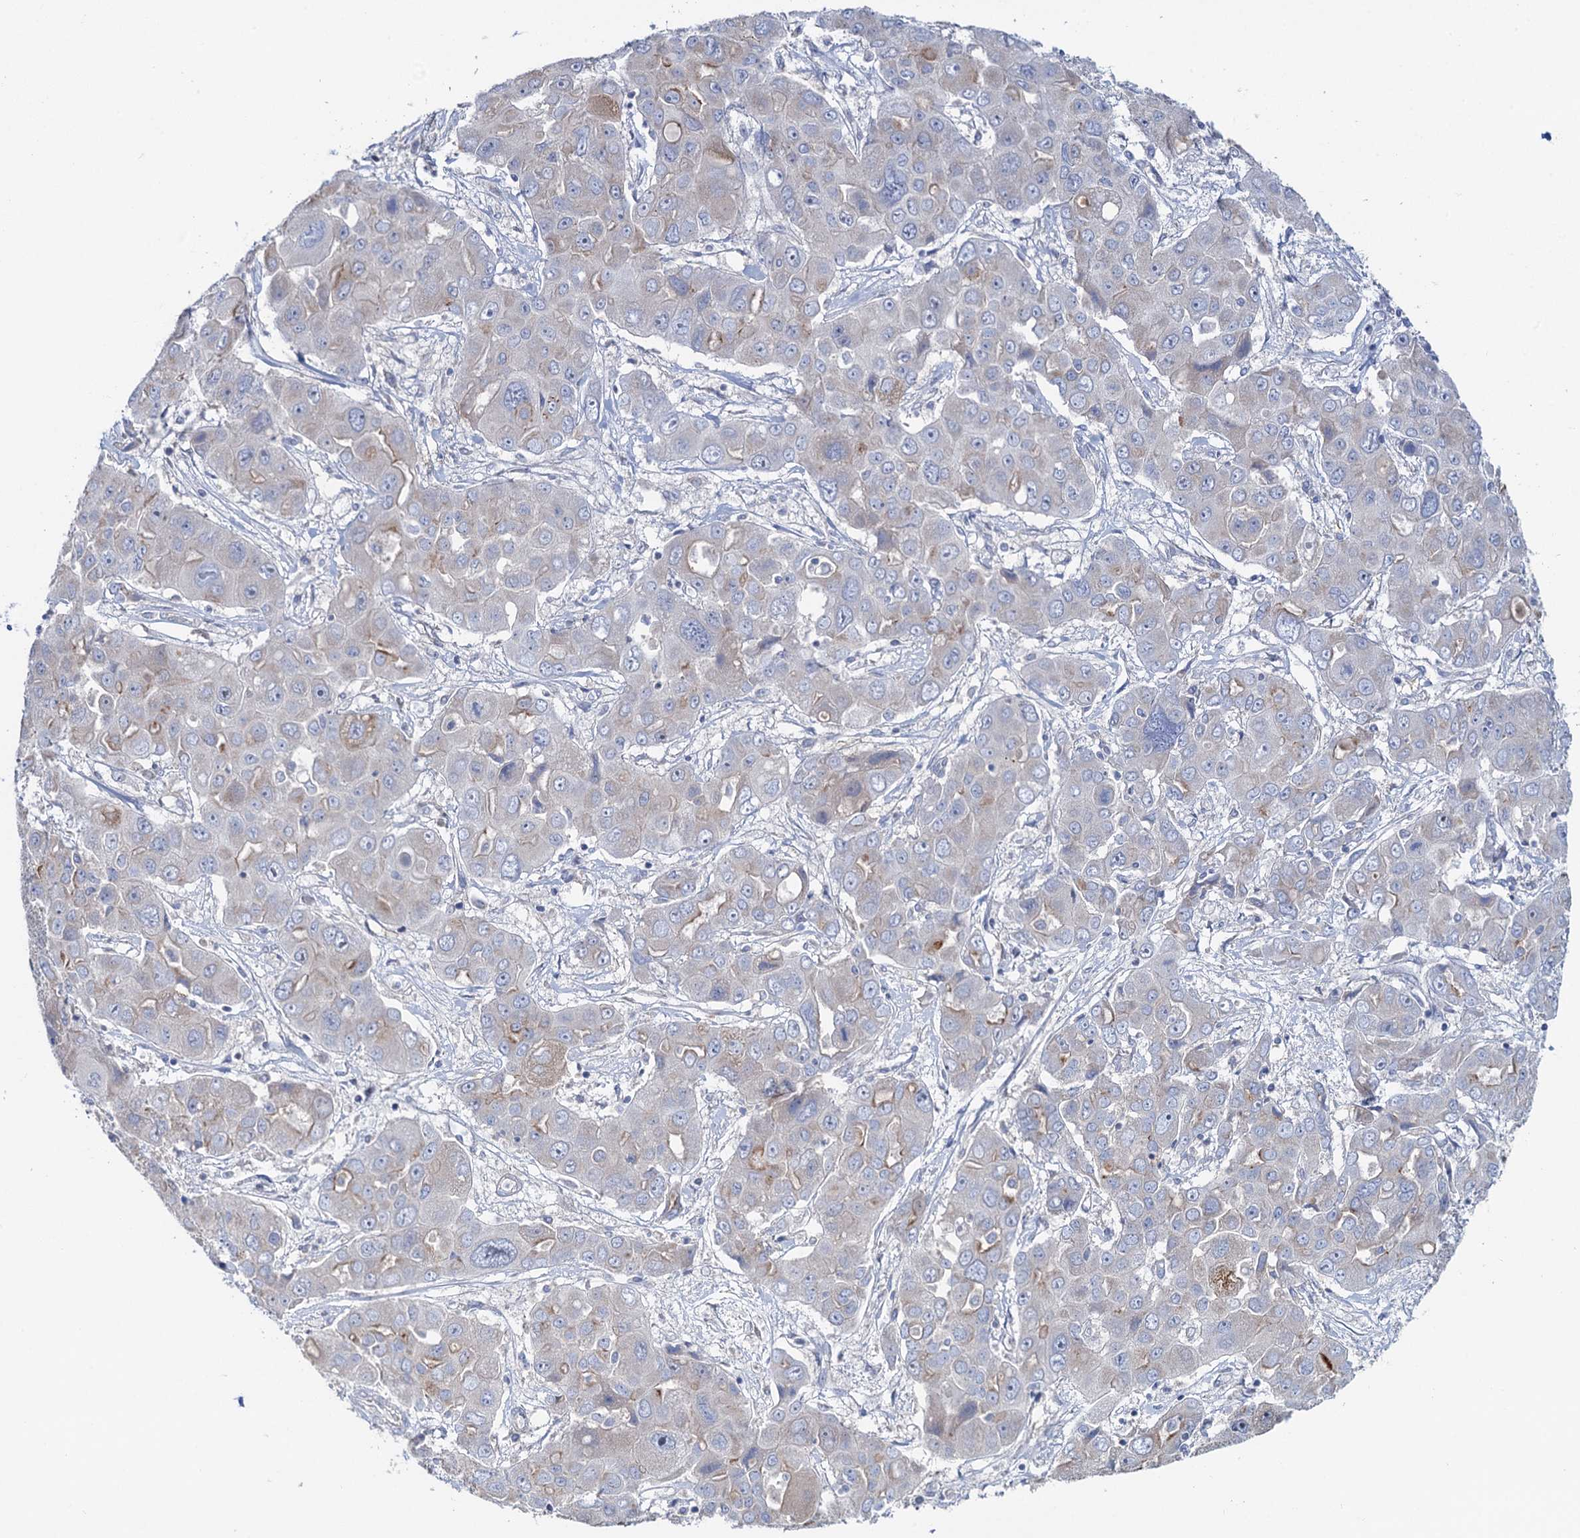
{"staining": {"intensity": "negative", "quantity": "none", "location": "none"}, "tissue": "liver cancer", "cell_type": "Tumor cells", "image_type": "cancer", "snomed": [{"axis": "morphology", "description": "Cholangiocarcinoma"}, {"axis": "topography", "description": "Liver"}], "caption": "Immunohistochemistry photomicrograph of neoplastic tissue: liver cholangiocarcinoma stained with DAB exhibits no significant protein positivity in tumor cells.", "gene": "PLLP", "patient": {"sex": "male", "age": 67}}